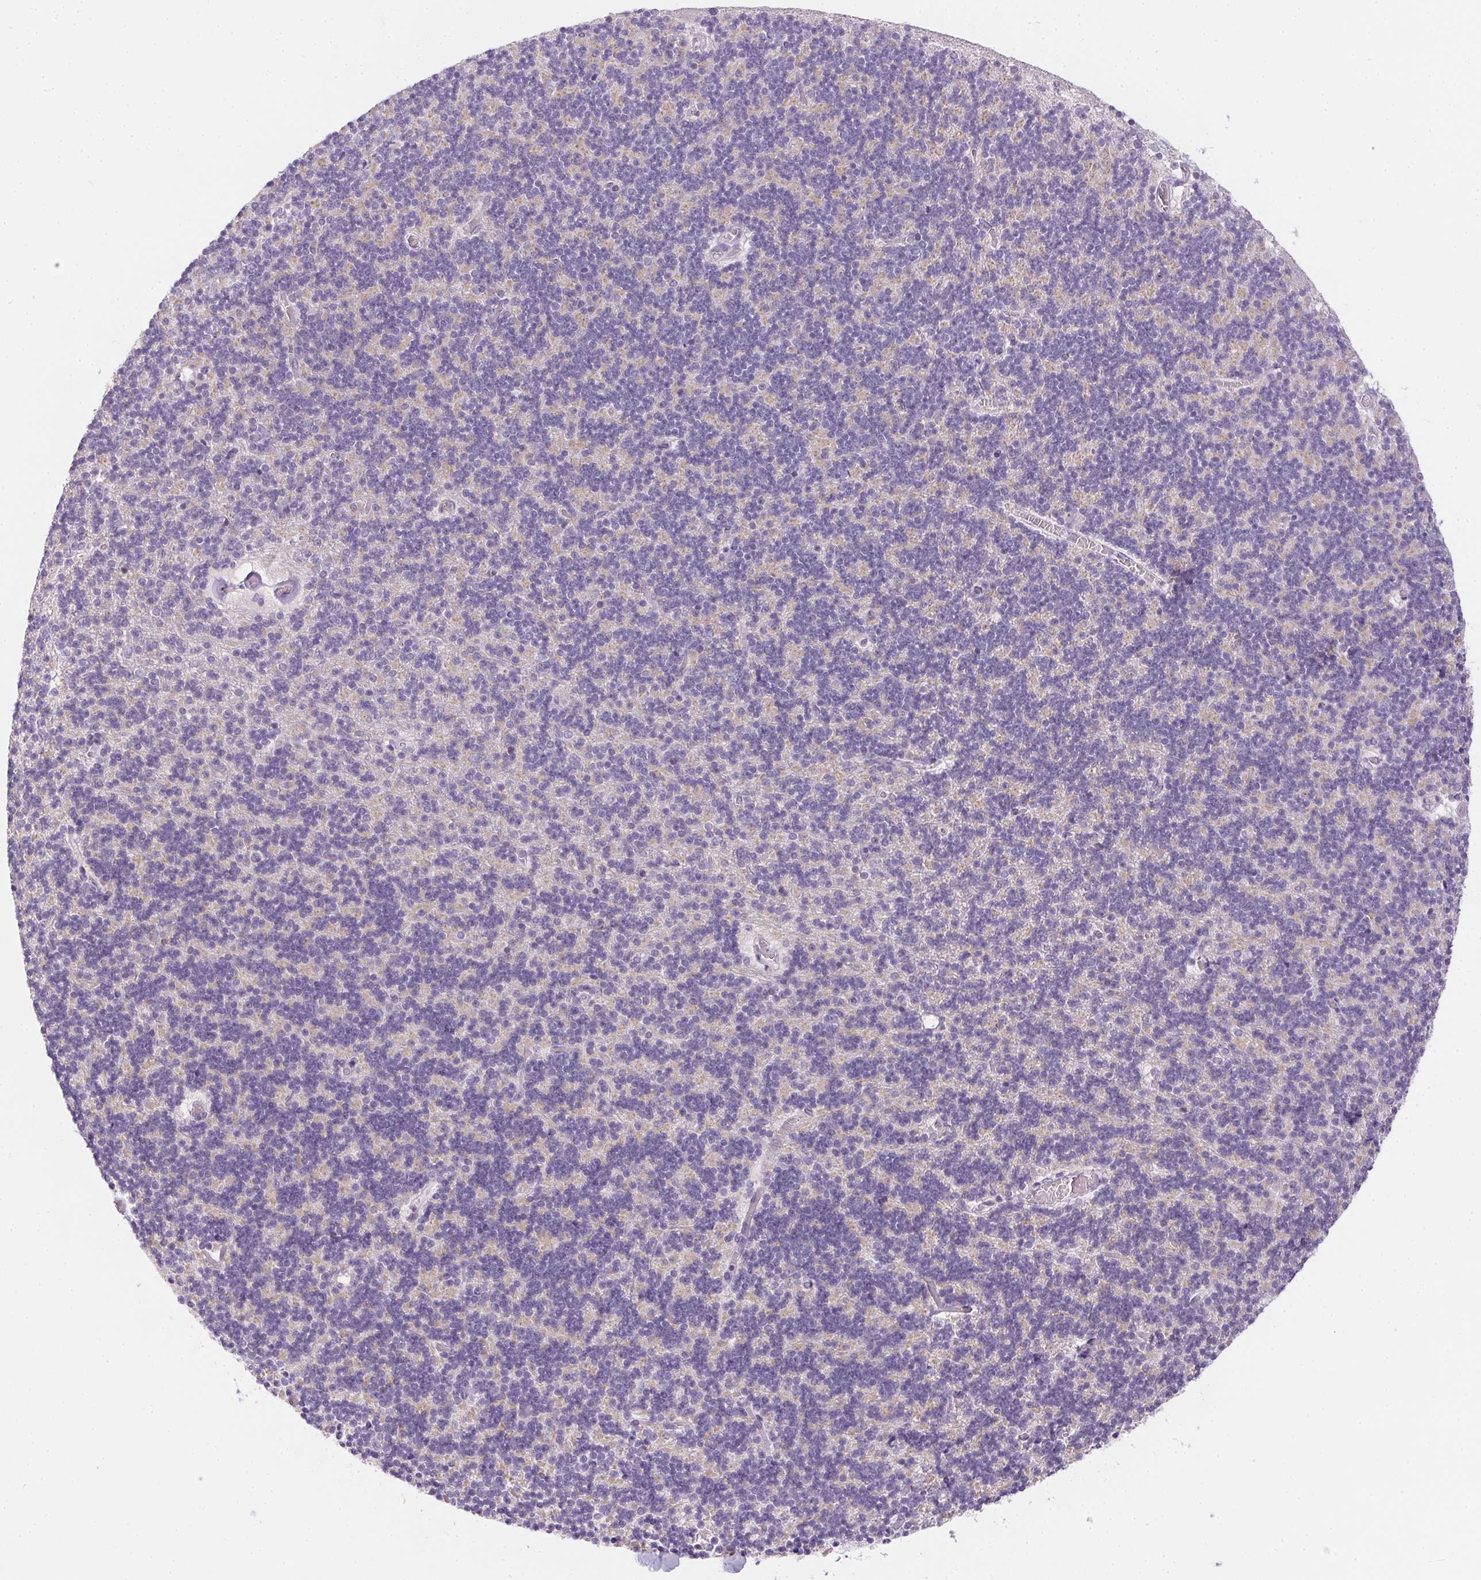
{"staining": {"intensity": "weak", "quantity": "25%-75%", "location": "cytoplasmic/membranous"}, "tissue": "cerebellum", "cell_type": "Cells in granular layer", "image_type": "normal", "snomed": [{"axis": "morphology", "description": "Normal tissue, NOS"}, {"axis": "topography", "description": "Cerebellum"}], "caption": "There is low levels of weak cytoplasmic/membranous staining in cells in granular layer of normal cerebellum, as demonstrated by immunohistochemical staining (brown color).", "gene": "GSDMC", "patient": {"sex": "male", "age": 70}}